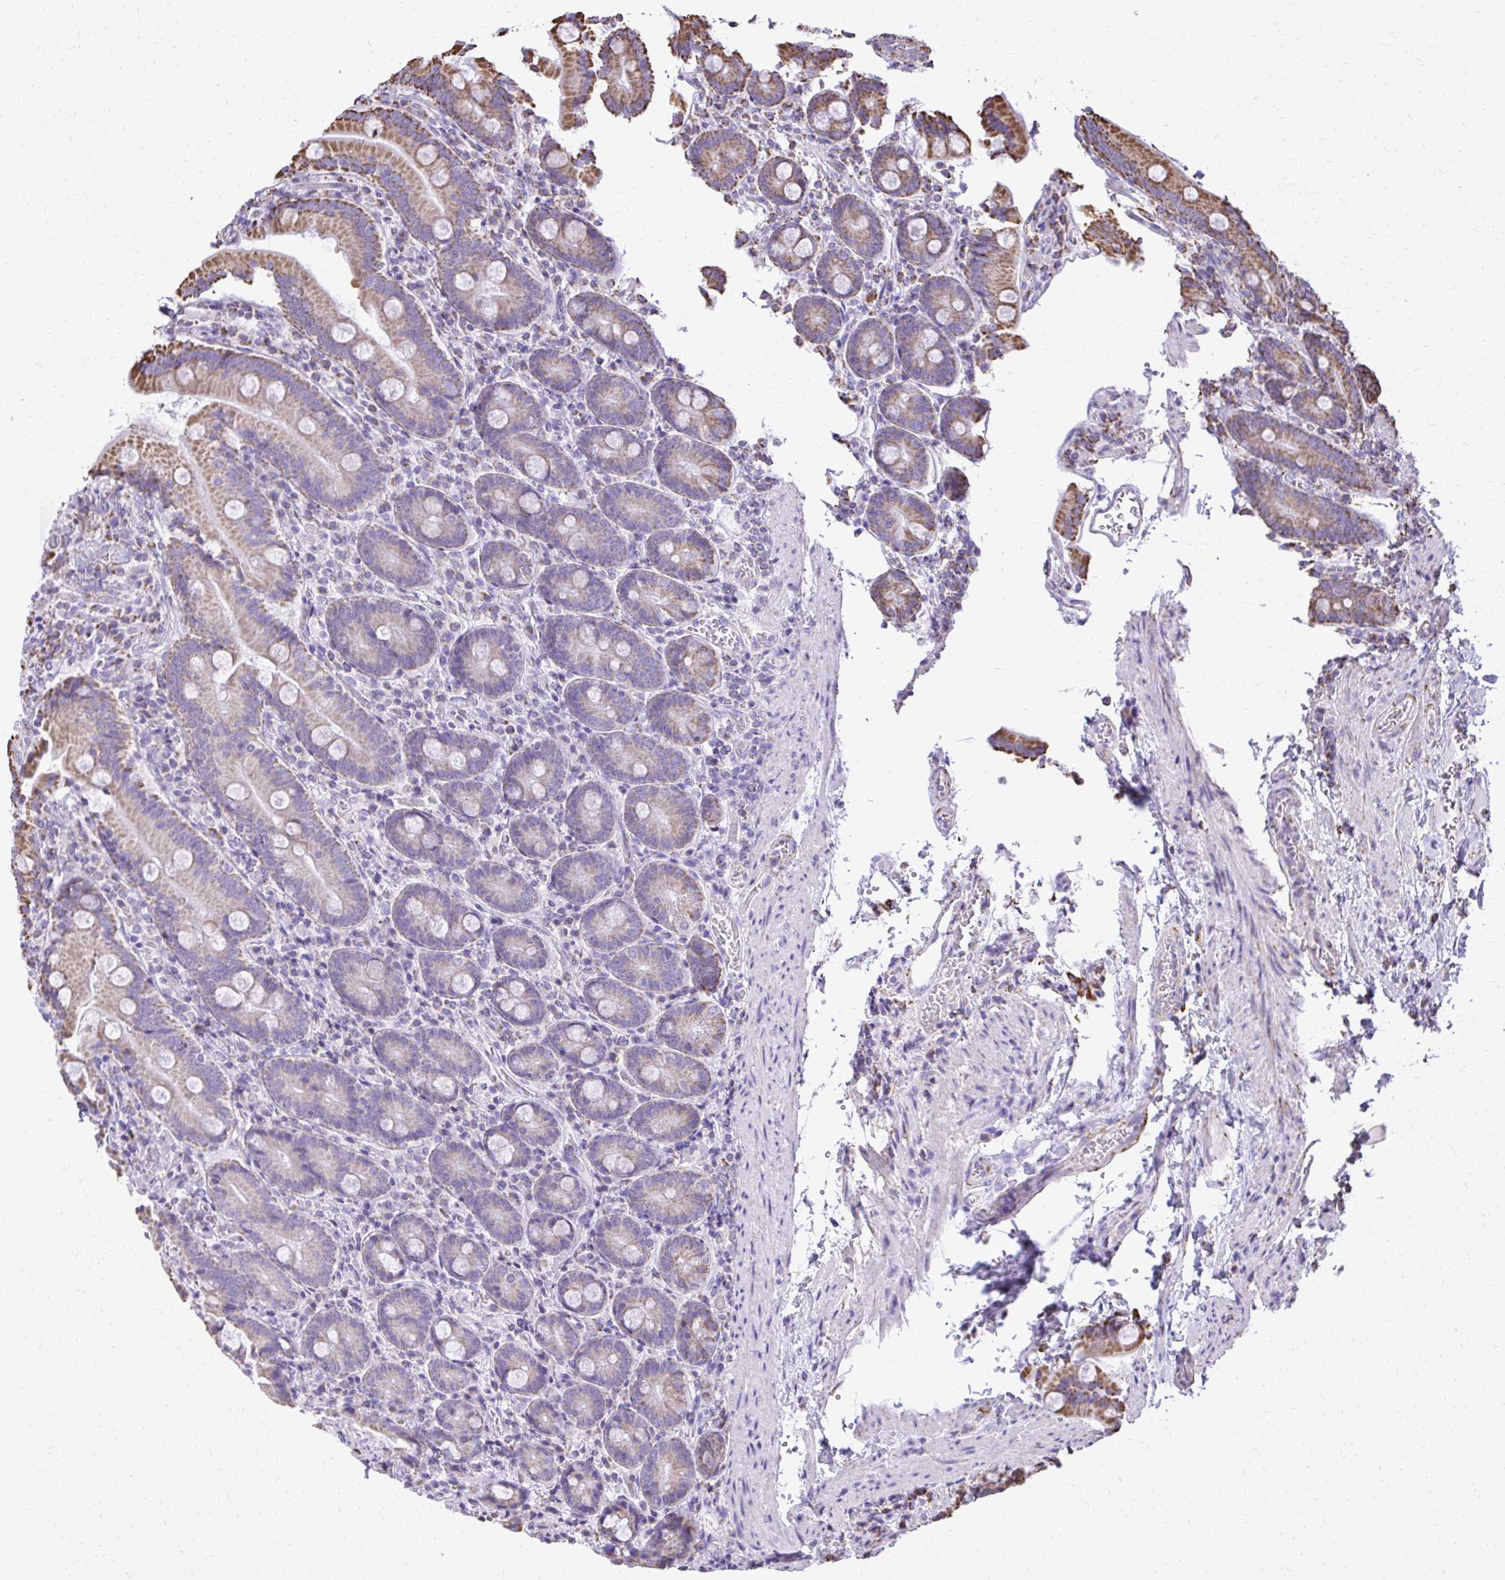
{"staining": {"intensity": "moderate", "quantity": "25%-75%", "location": "cytoplasmic/membranous"}, "tissue": "duodenum", "cell_type": "Glandular cells", "image_type": "normal", "snomed": [{"axis": "morphology", "description": "Normal tissue, NOS"}, {"axis": "topography", "description": "Duodenum"}], "caption": "Immunohistochemical staining of unremarkable duodenum reveals medium levels of moderate cytoplasmic/membranous expression in about 25%-75% of glandular cells.", "gene": "MPZL2", "patient": {"sex": "female", "age": 62}}